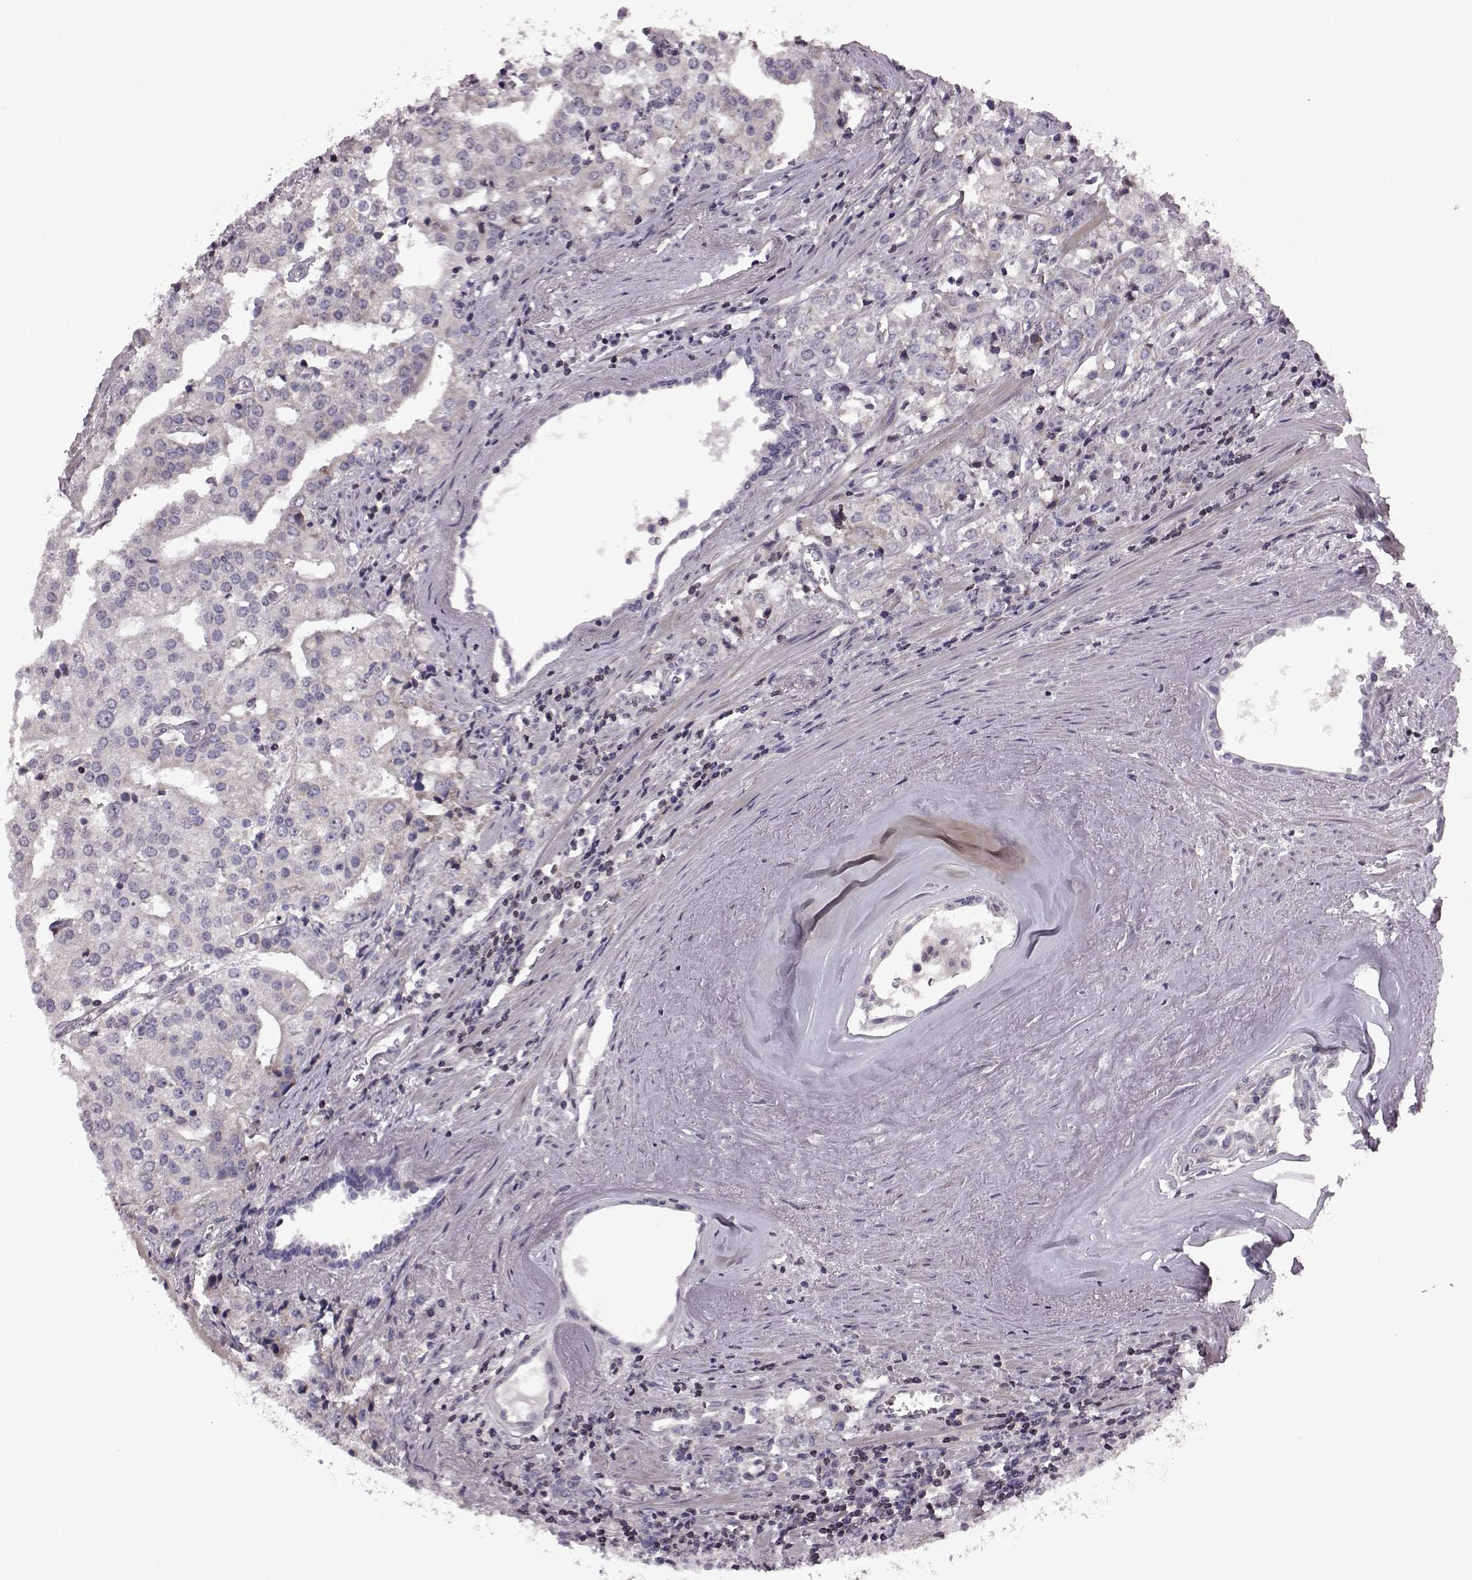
{"staining": {"intensity": "negative", "quantity": "none", "location": "none"}, "tissue": "prostate cancer", "cell_type": "Tumor cells", "image_type": "cancer", "snomed": [{"axis": "morphology", "description": "Adenocarcinoma, High grade"}, {"axis": "topography", "description": "Prostate"}], "caption": "Histopathology image shows no protein expression in tumor cells of prostate cancer (high-grade adenocarcinoma) tissue.", "gene": "CDC42SE1", "patient": {"sex": "male", "age": 68}}